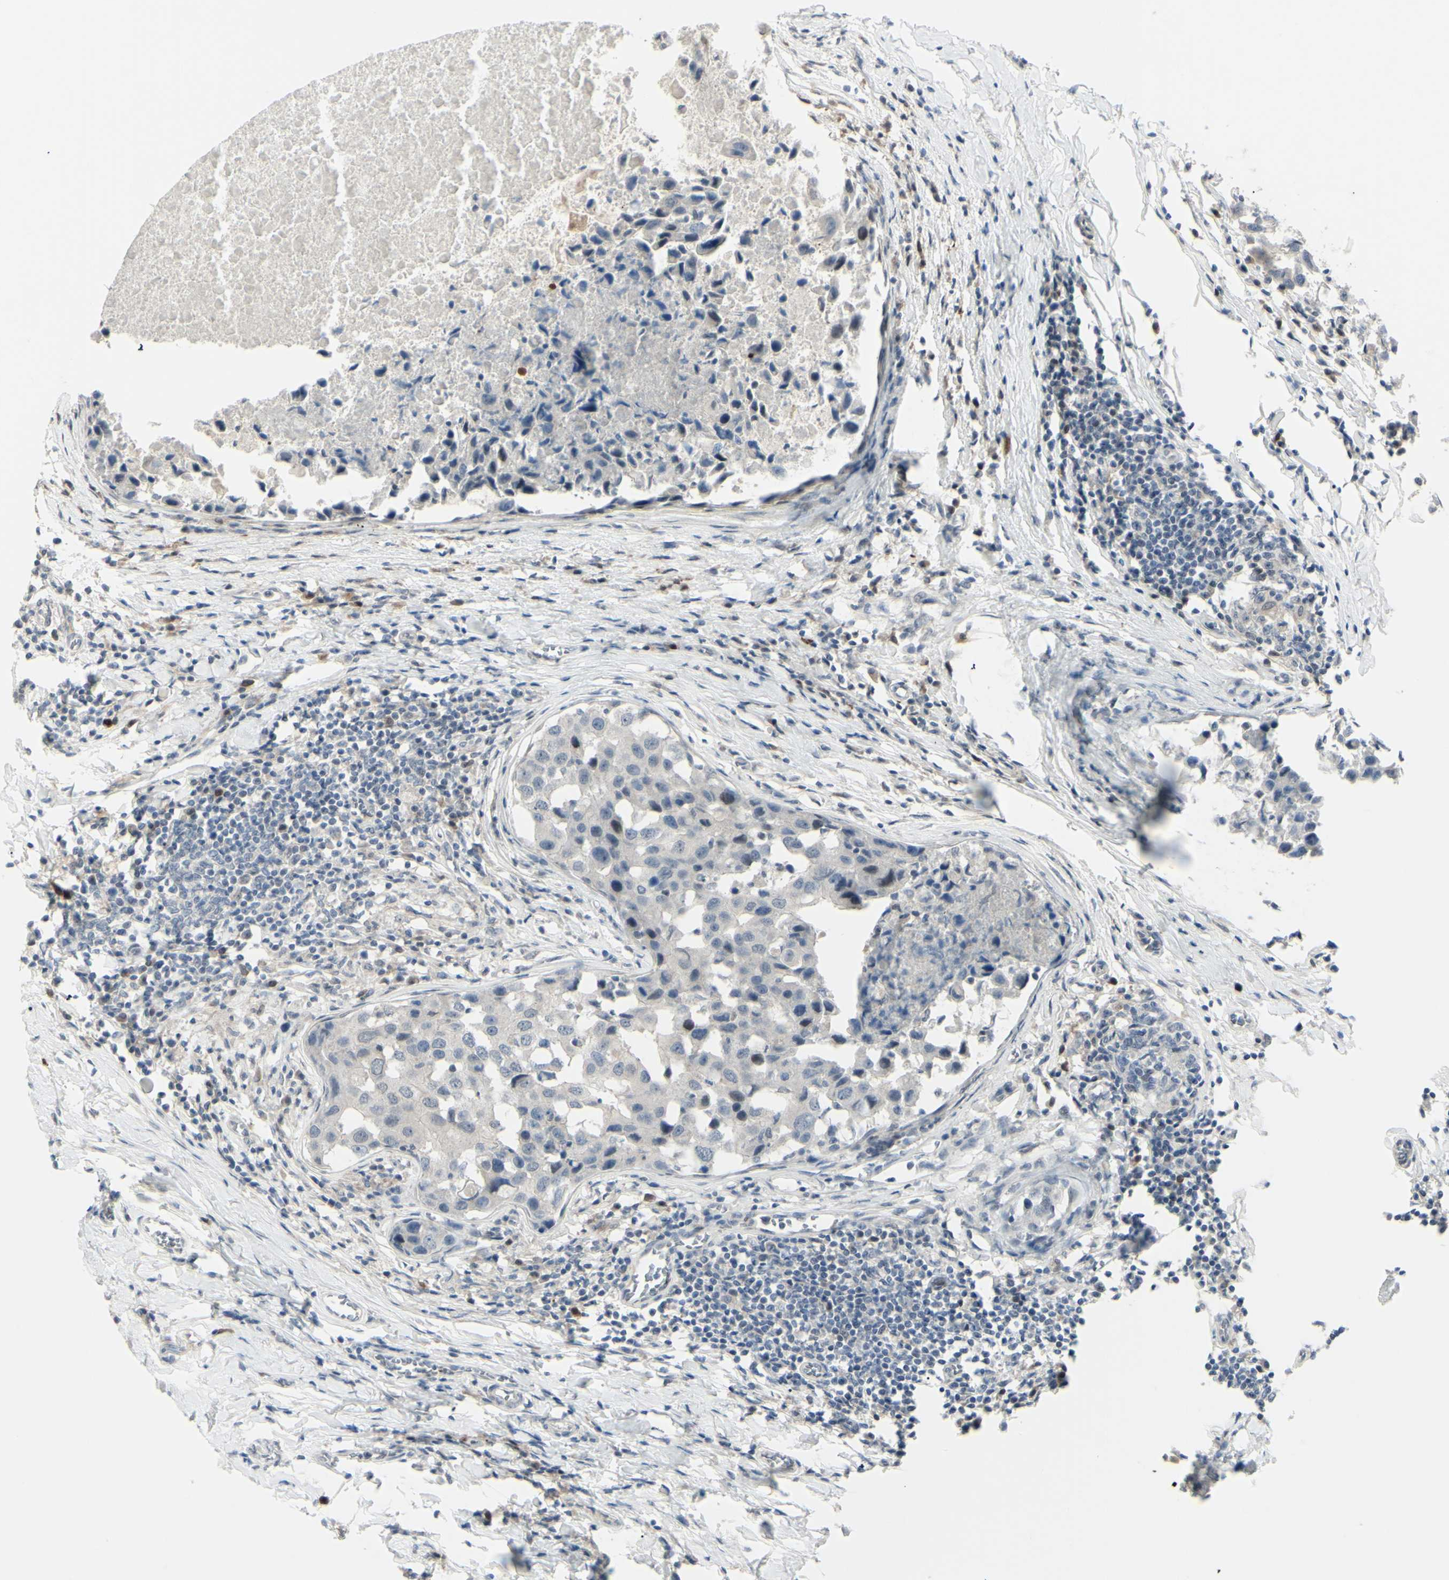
{"staining": {"intensity": "negative", "quantity": "none", "location": "none"}, "tissue": "breast cancer", "cell_type": "Tumor cells", "image_type": "cancer", "snomed": [{"axis": "morphology", "description": "Duct carcinoma"}, {"axis": "topography", "description": "Breast"}], "caption": "Immunohistochemical staining of breast cancer displays no significant positivity in tumor cells.", "gene": "ETNK1", "patient": {"sex": "female", "age": 27}}